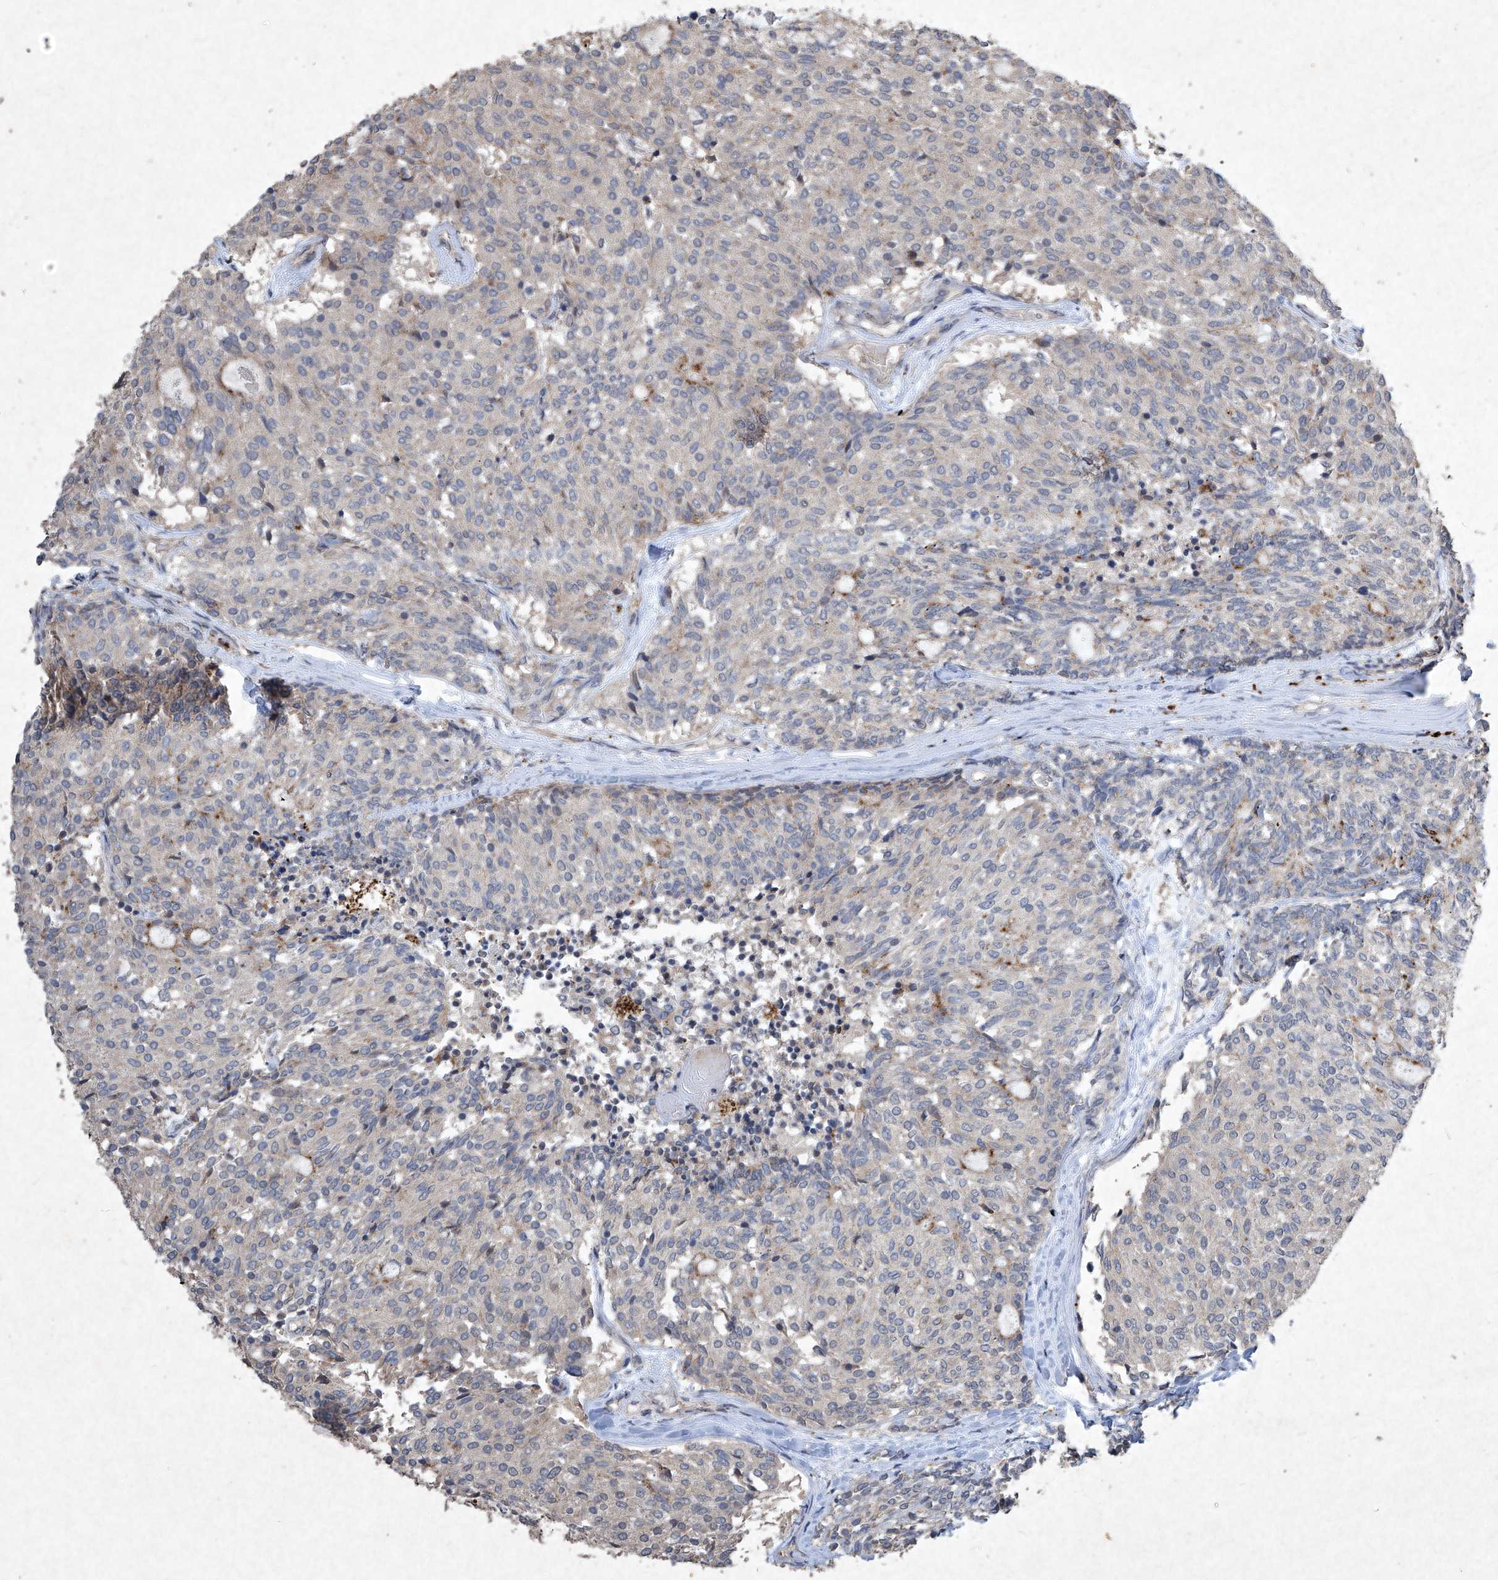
{"staining": {"intensity": "weak", "quantity": "<25%", "location": "cytoplasmic/membranous"}, "tissue": "carcinoid", "cell_type": "Tumor cells", "image_type": "cancer", "snomed": [{"axis": "morphology", "description": "Carcinoid, malignant, NOS"}, {"axis": "topography", "description": "Pancreas"}], "caption": "A histopathology image of carcinoid stained for a protein exhibits no brown staining in tumor cells. (DAB immunohistochemistry (IHC) visualized using brightfield microscopy, high magnification).", "gene": "MED16", "patient": {"sex": "female", "age": 54}}